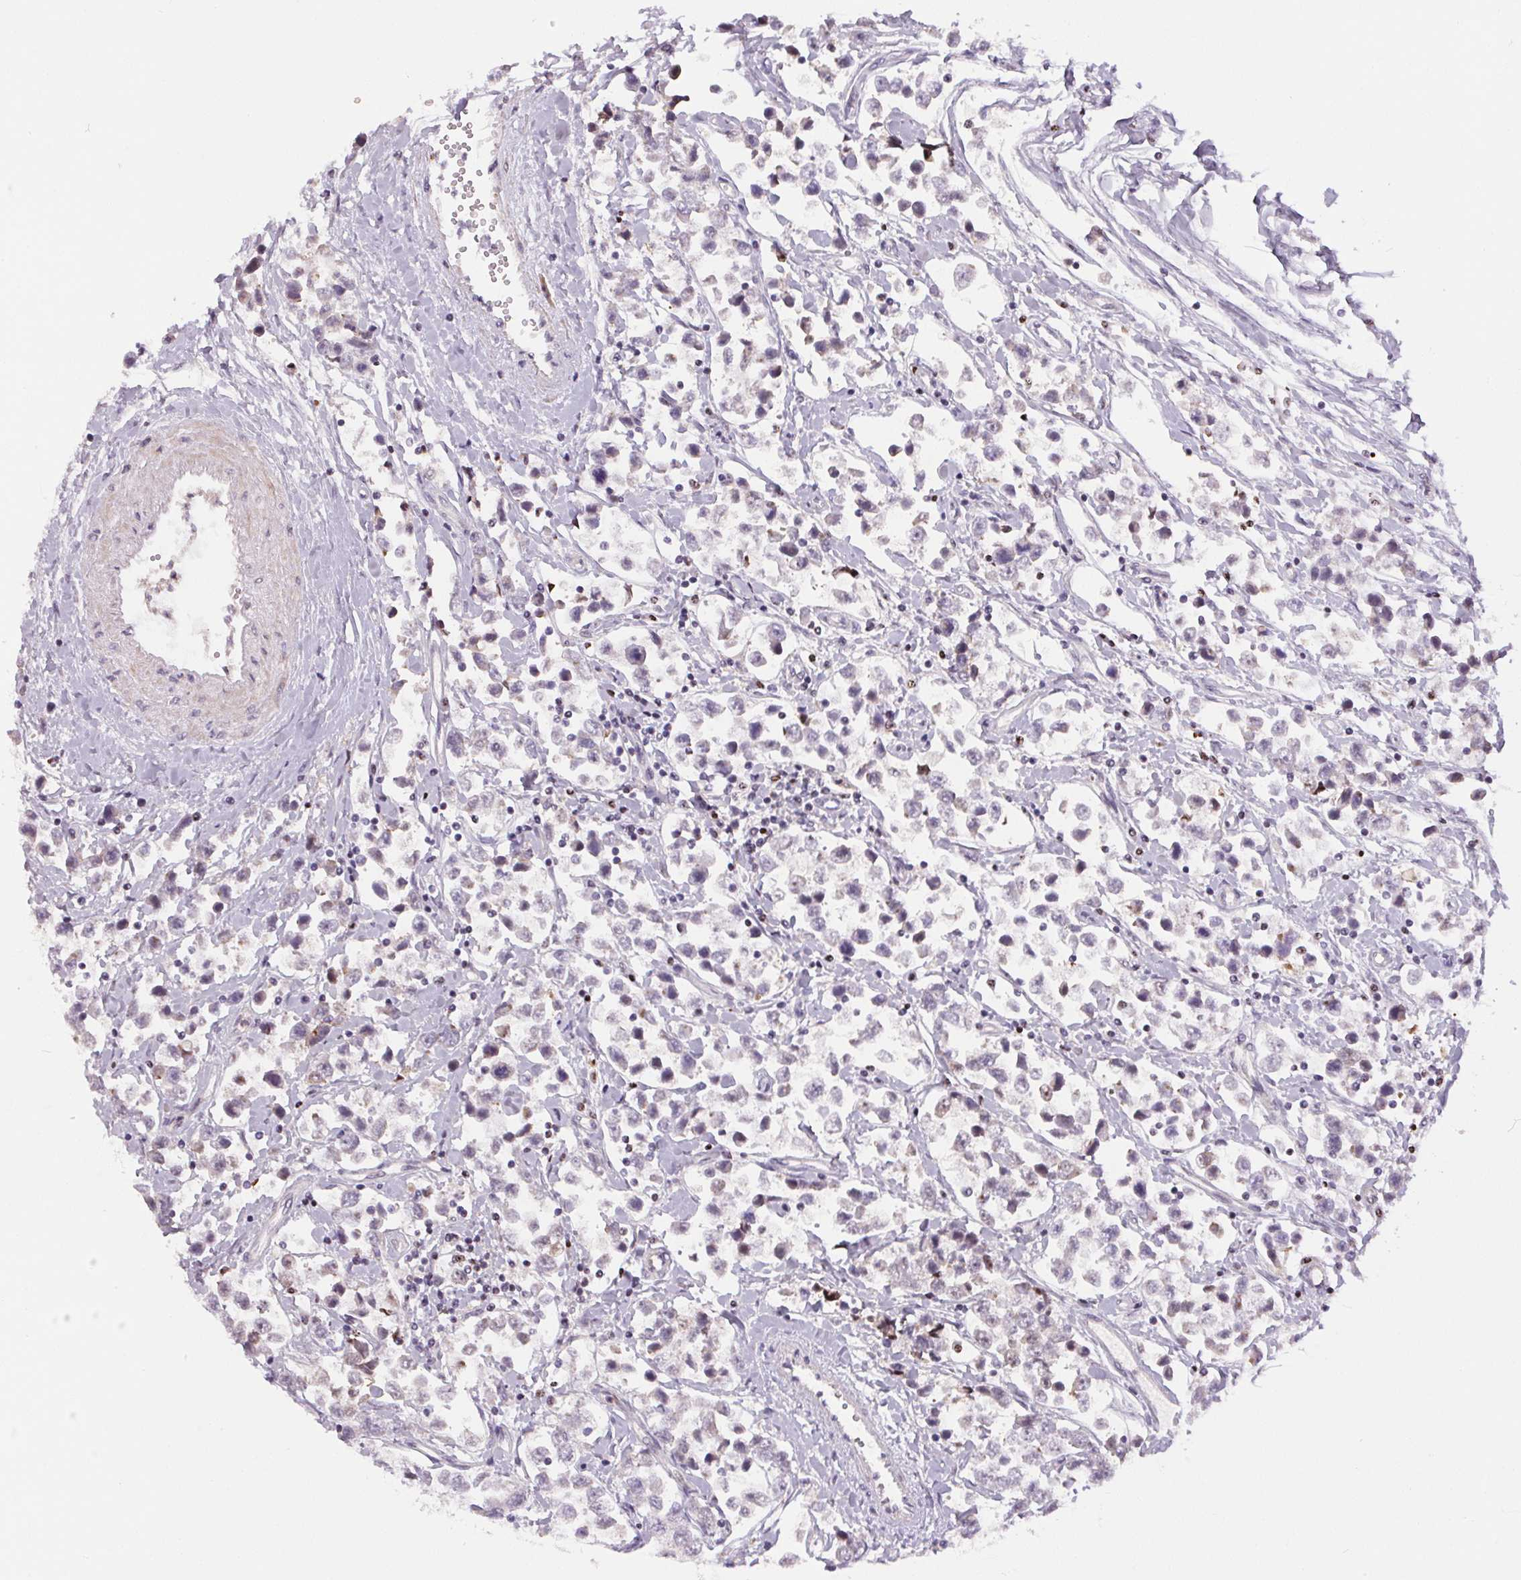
{"staining": {"intensity": "negative", "quantity": "none", "location": "none"}, "tissue": "testis cancer", "cell_type": "Tumor cells", "image_type": "cancer", "snomed": [{"axis": "morphology", "description": "Seminoma, NOS"}, {"axis": "topography", "description": "Testis"}], "caption": "Tumor cells show no significant protein expression in testis cancer (seminoma).", "gene": "UNC13B", "patient": {"sex": "male", "age": 34}}